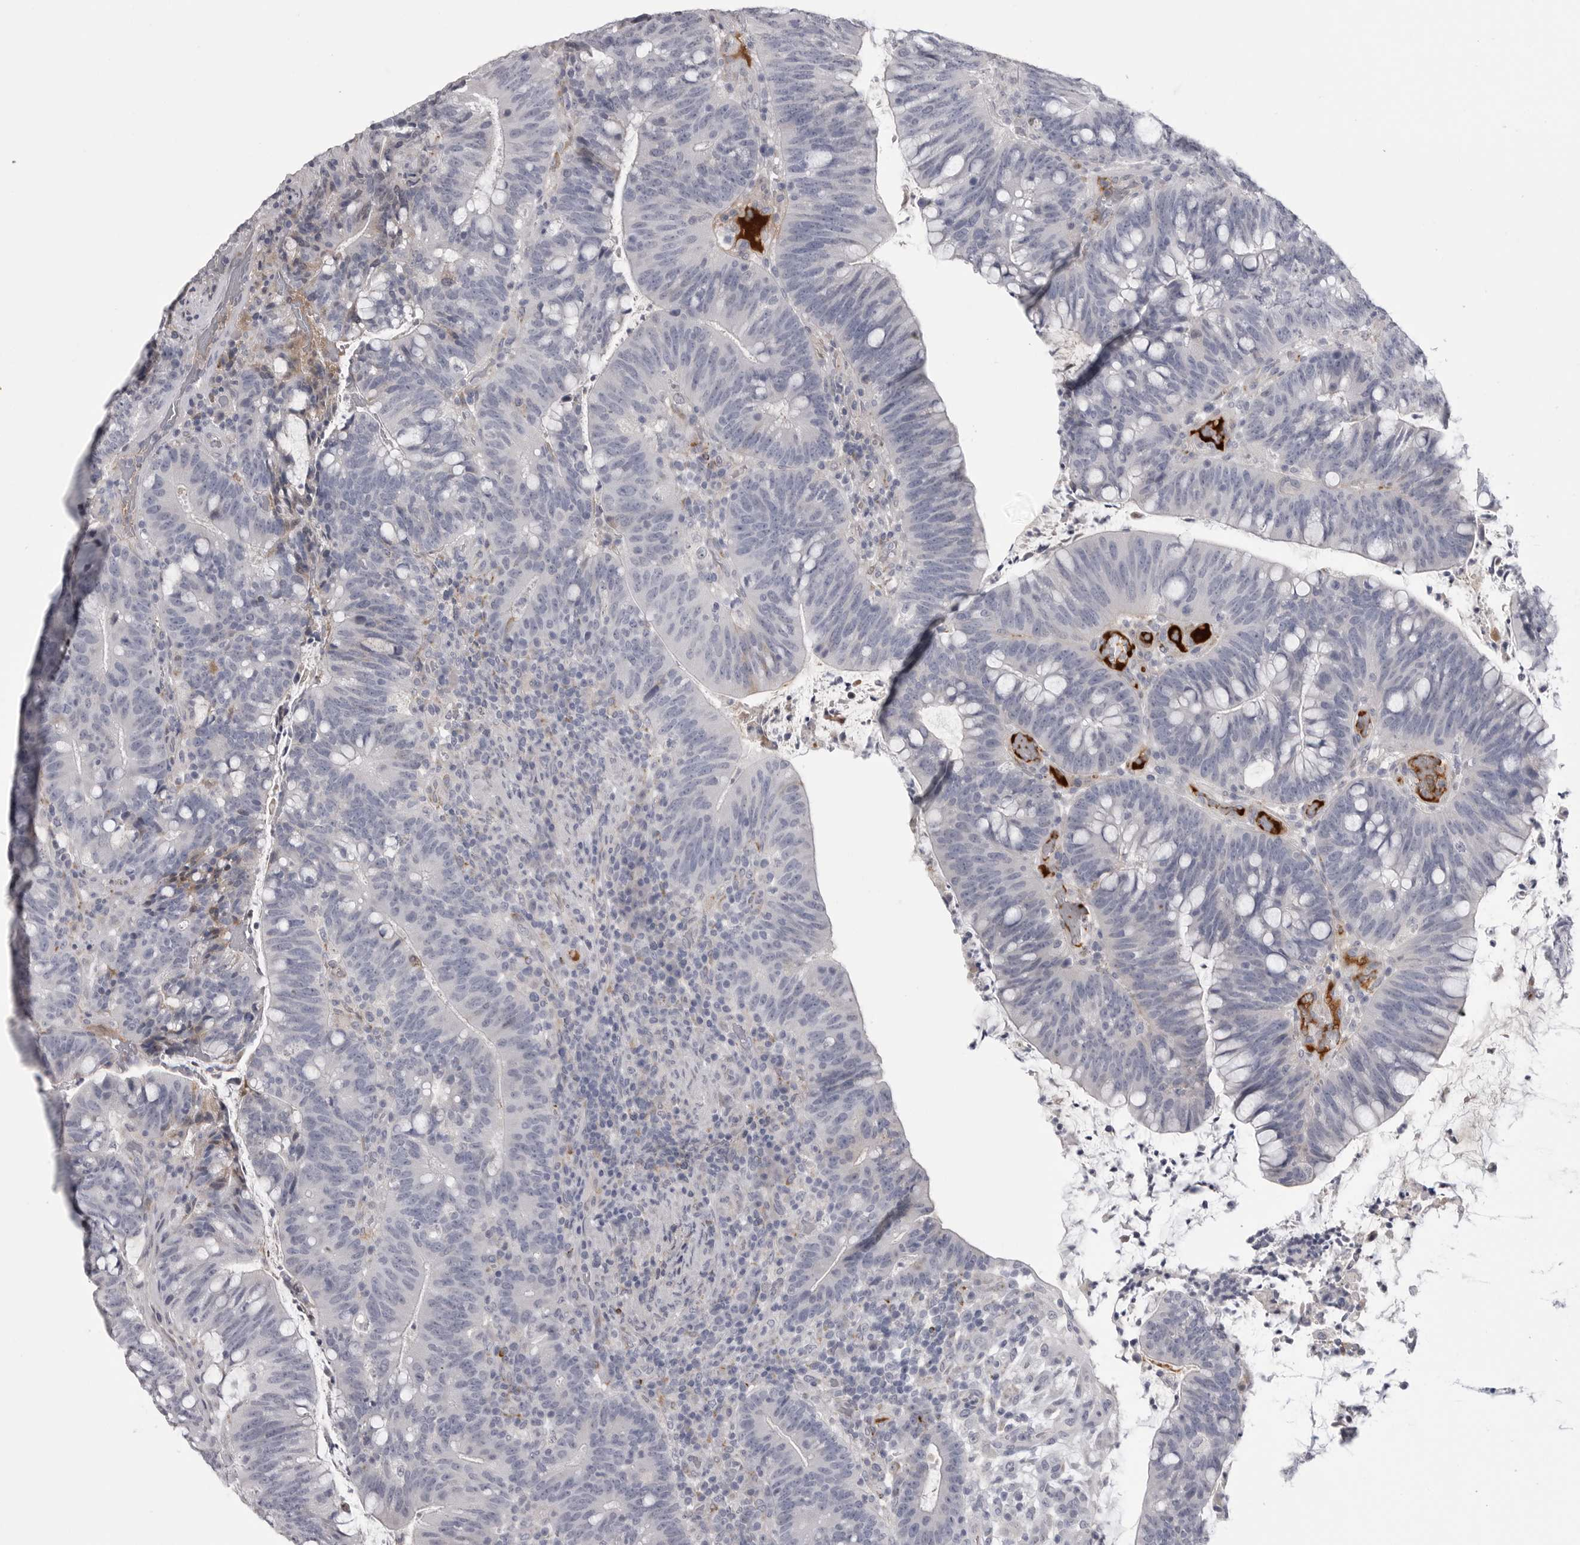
{"staining": {"intensity": "negative", "quantity": "none", "location": "none"}, "tissue": "colorectal cancer", "cell_type": "Tumor cells", "image_type": "cancer", "snomed": [{"axis": "morphology", "description": "Adenocarcinoma, NOS"}, {"axis": "topography", "description": "Colon"}], "caption": "Histopathology image shows no protein positivity in tumor cells of colorectal cancer (adenocarcinoma) tissue. (DAB immunohistochemistry, high magnification).", "gene": "SERPING1", "patient": {"sex": "female", "age": 66}}